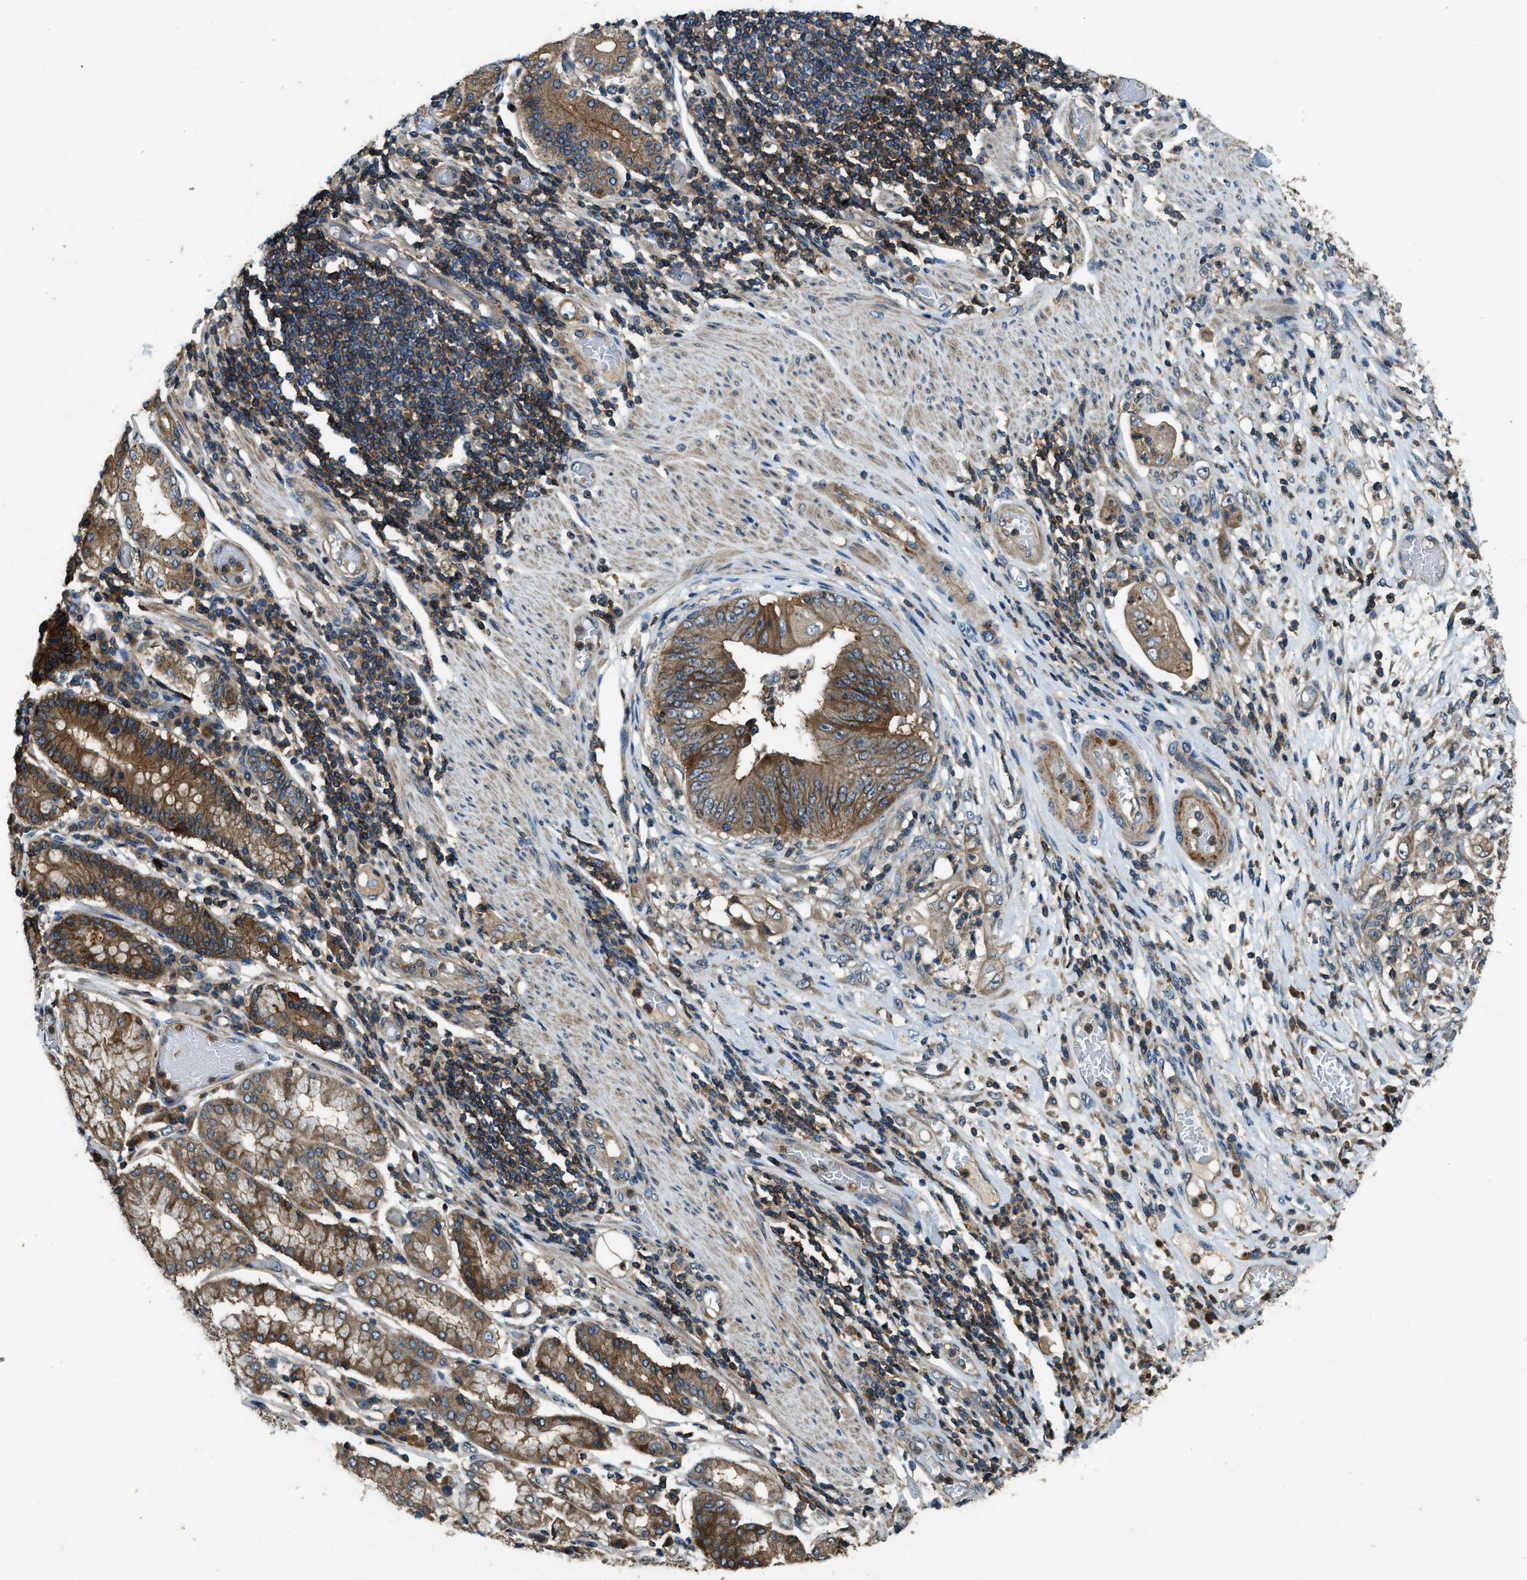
{"staining": {"intensity": "moderate", "quantity": ">75%", "location": "cytoplasmic/membranous"}, "tissue": "stomach cancer", "cell_type": "Tumor cells", "image_type": "cancer", "snomed": [{"axis": "morphology", "description": "Adenocarcinoma, NOS"}, {"axis": "topography", "description": "Stomach"}], "caption": "An image showing moderate cytoplasmic/membranous positivity in about >75% of tumor cells in stomach cancer, as visualized by brown immunohistochemical staining.", "gene": "ATP8B1", "patient": {"sex": "female", "age": 73}}